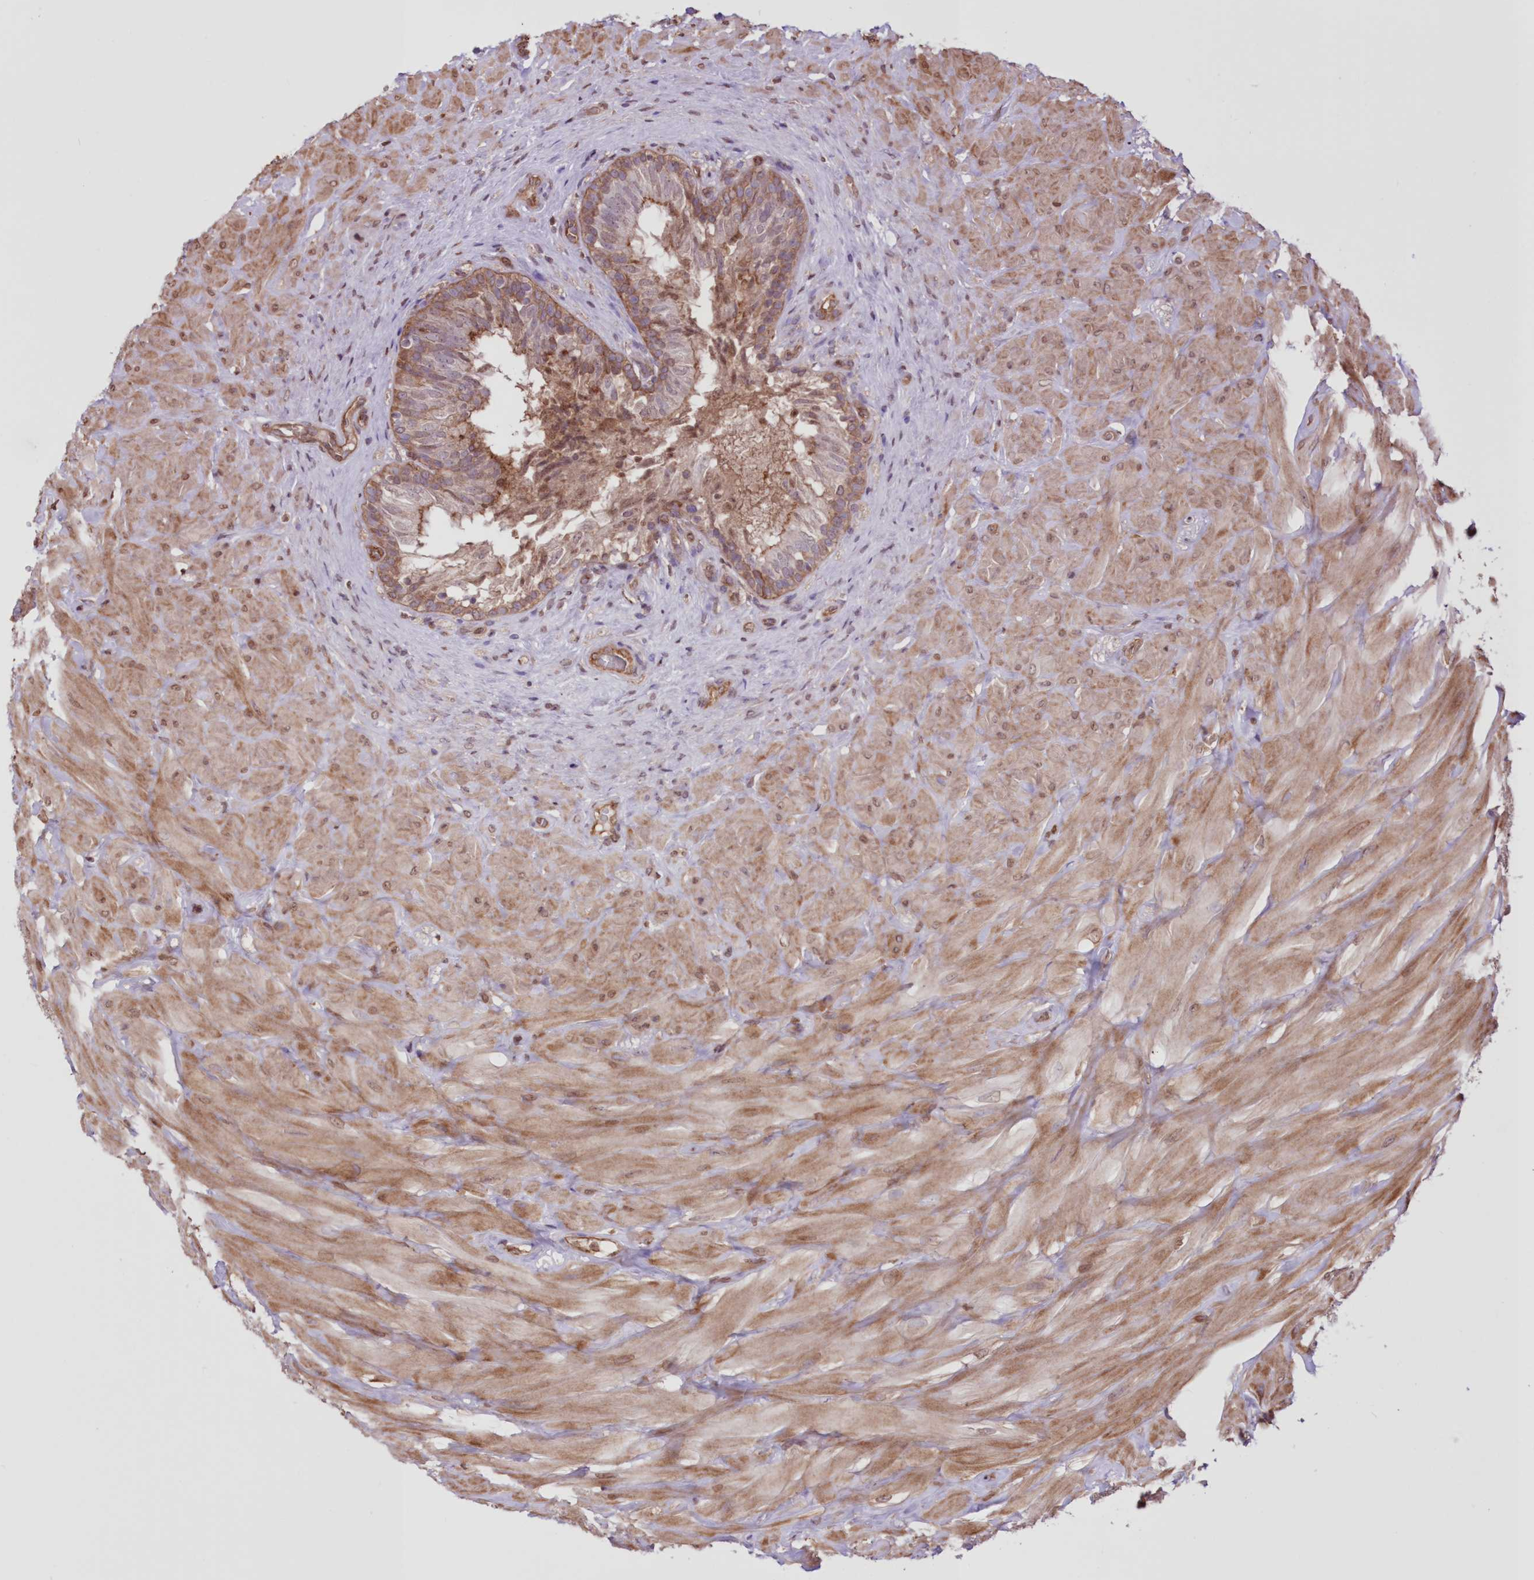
{"staining": {"intensity": "moderate", "quantity": ">75%", "location": "cytoplasmic/membranous"}, "tissue": "epididymis", "cell_type": "Glandular cells", "image_type": "normal", "snomed": [{"axis": "morphology", "description": "Normal tissue, NOS"}, {"axis": "topography", "description": "Soft tissue"}, {"axis": "topography", "description": "Epididymis"}], "caption": "A brown stain shows moderate cytoplasmic/membranous staining of a protein in glandular cells of unremarkable human epididymis. The staining was performed using DAB to visualize the protein expression in brown, while the nuclei were stained in blue with hematoxylin (Magnification: 20x).", "gene": "FCHO2", "patient": {"sex": "male", "age": 26}}